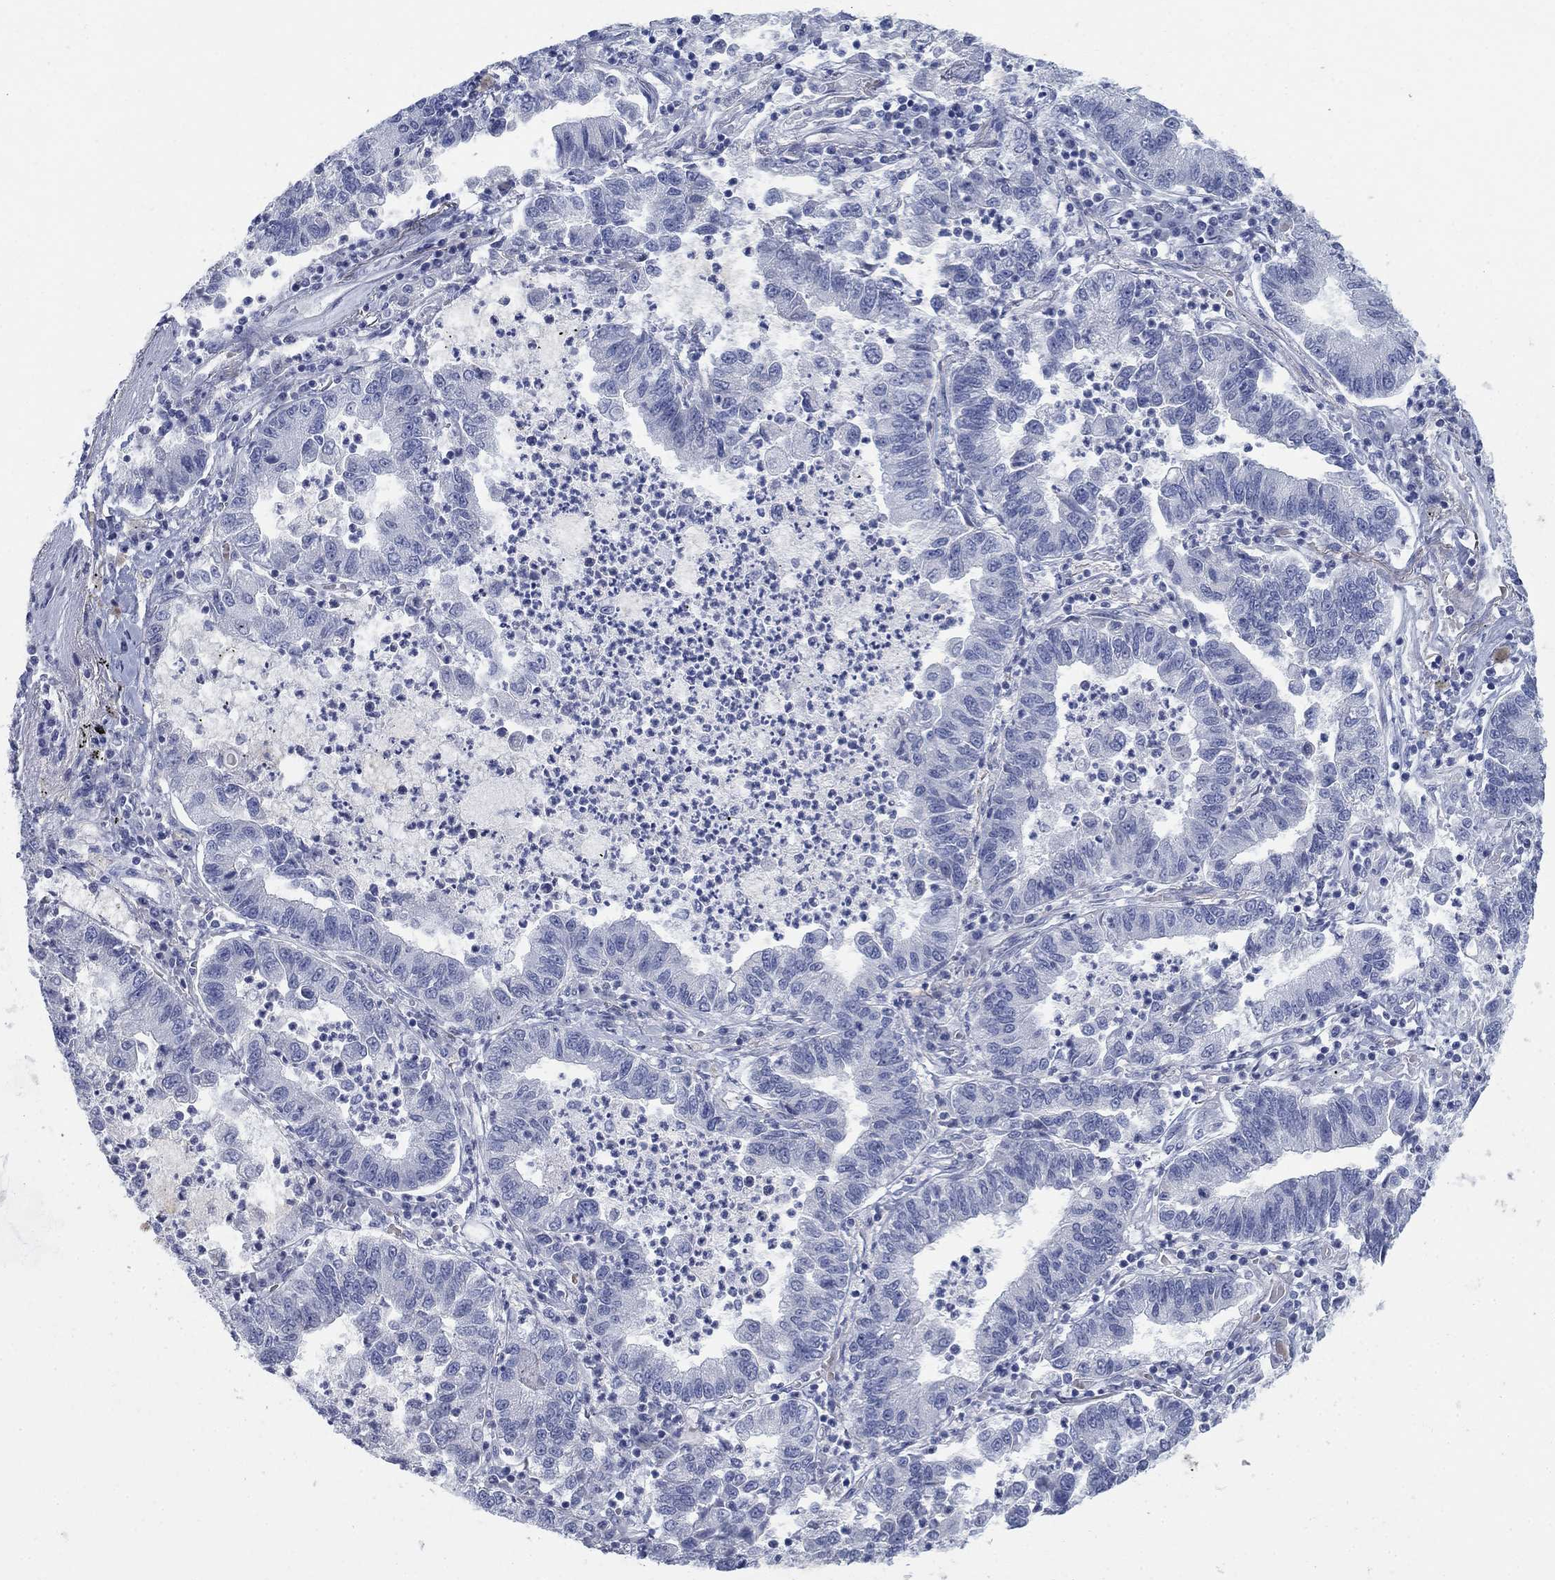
{"staining": {"intensity": "negative", "quantity": "none", "location": "none"}, "tissue": "lung cancer", "cell_type": "Tumor cells", "image_type": "cancer", "snomed": [{"axis": "morphology", "description": "Adenocarcinoma, NOS"}, {"axis": "topography", "description": "Lung"}], "caption": "The histopathology image shows no staining of tumor cells in lung adenocarcinoma.", "gene": "DNER", "patient": {"sex": "female", "age": 57}}